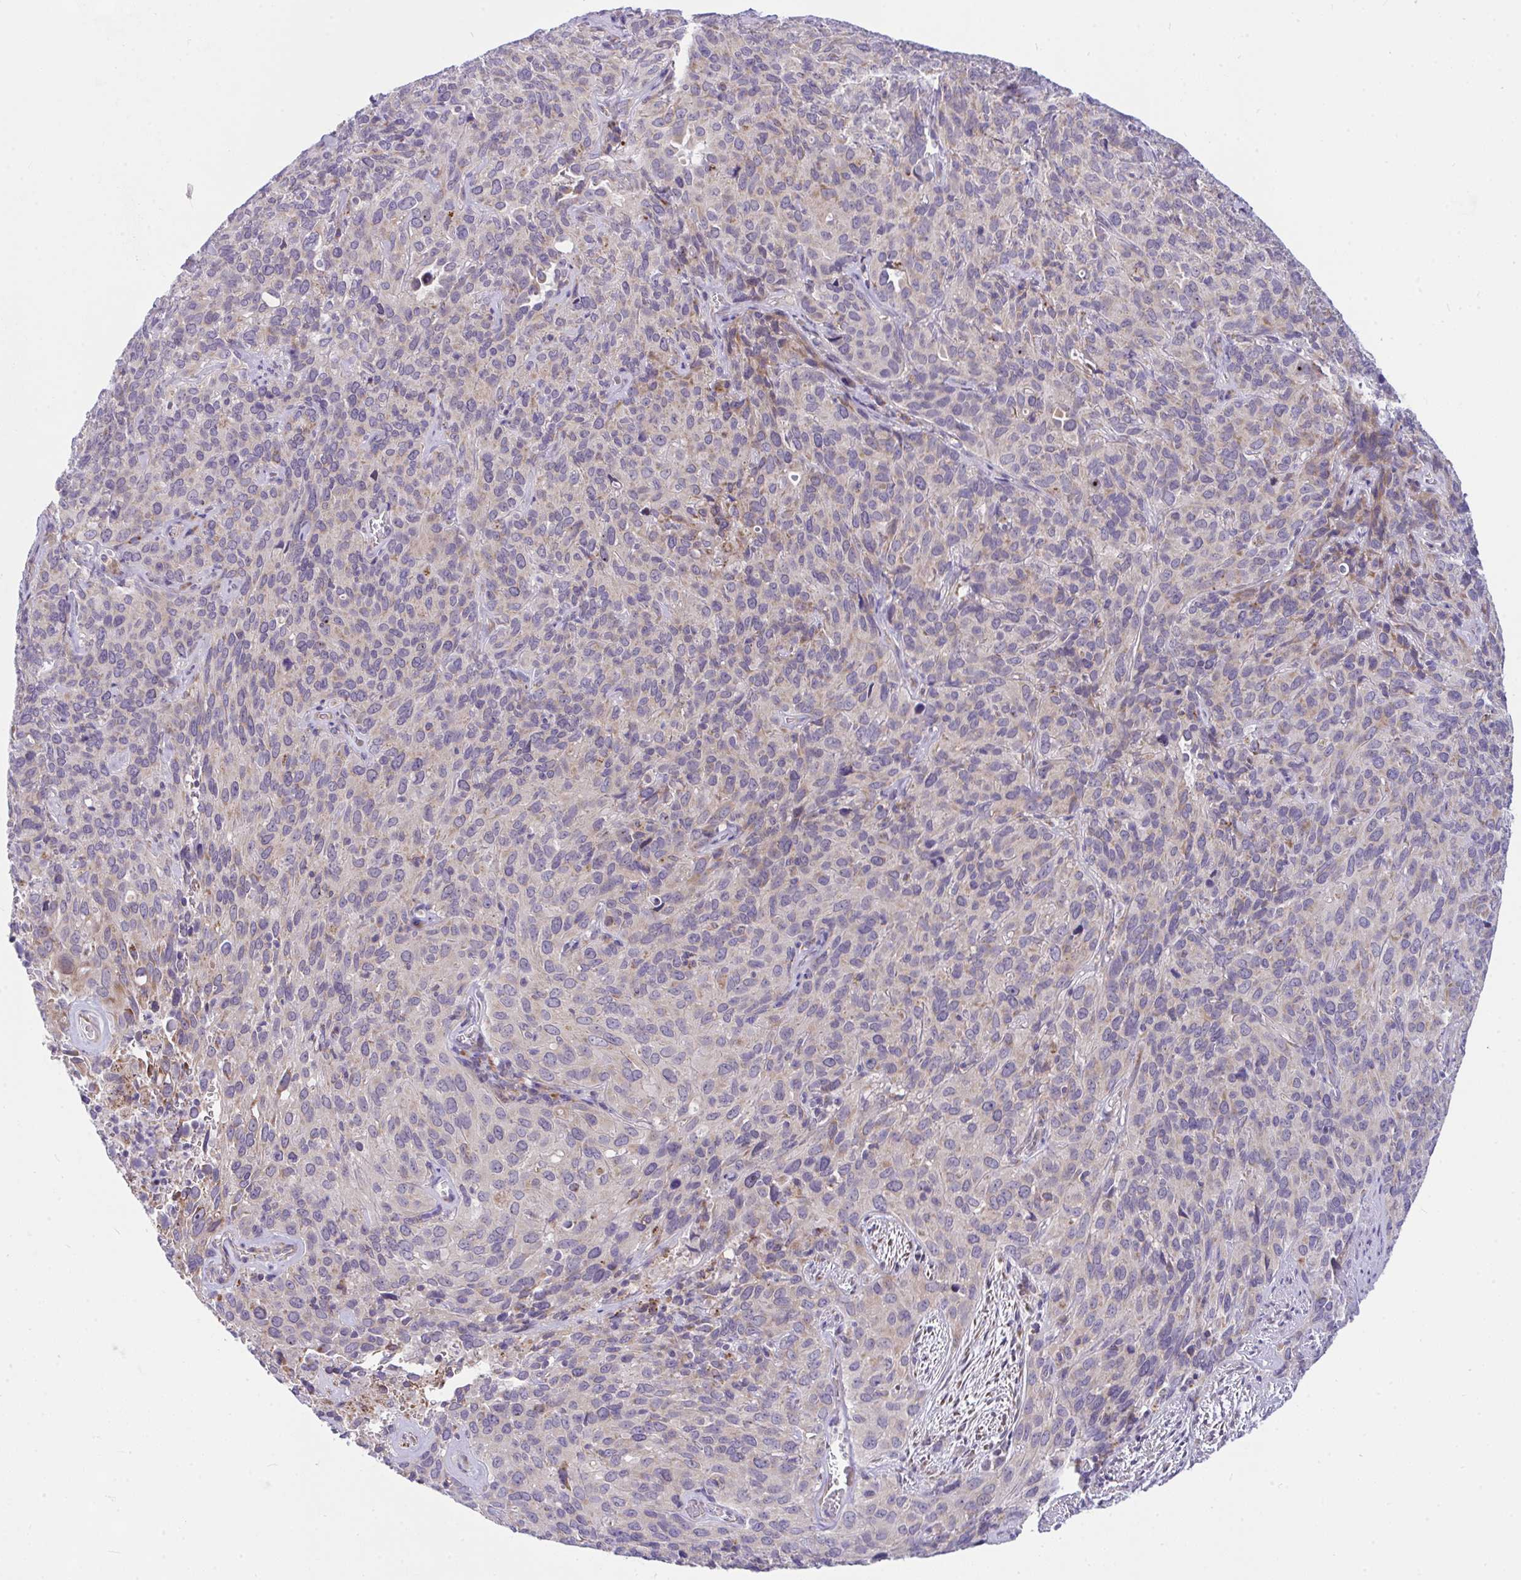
{"staining": {"intensity": "weak", "quantity": "25%-75%", "location": "cytoplasmic/membranous"}, "tissue": "cervical cancer", "cell_type": "Tumor cells", "image_type": "cancer", "snomed": [{"axis": "morphology", "description": "Squamous cell carcinoma, NOS"}, {"axis": "topography", "description": "Cervix"}], "caption": "Tumor cells demonstrate low levels of weak cytoplasmic/membranous positivity in about 25%-75% of cells in human cervical squamous cell carcinoma.", "gene": "CEP63", "patient": {"sex": "female", "age": 51}}